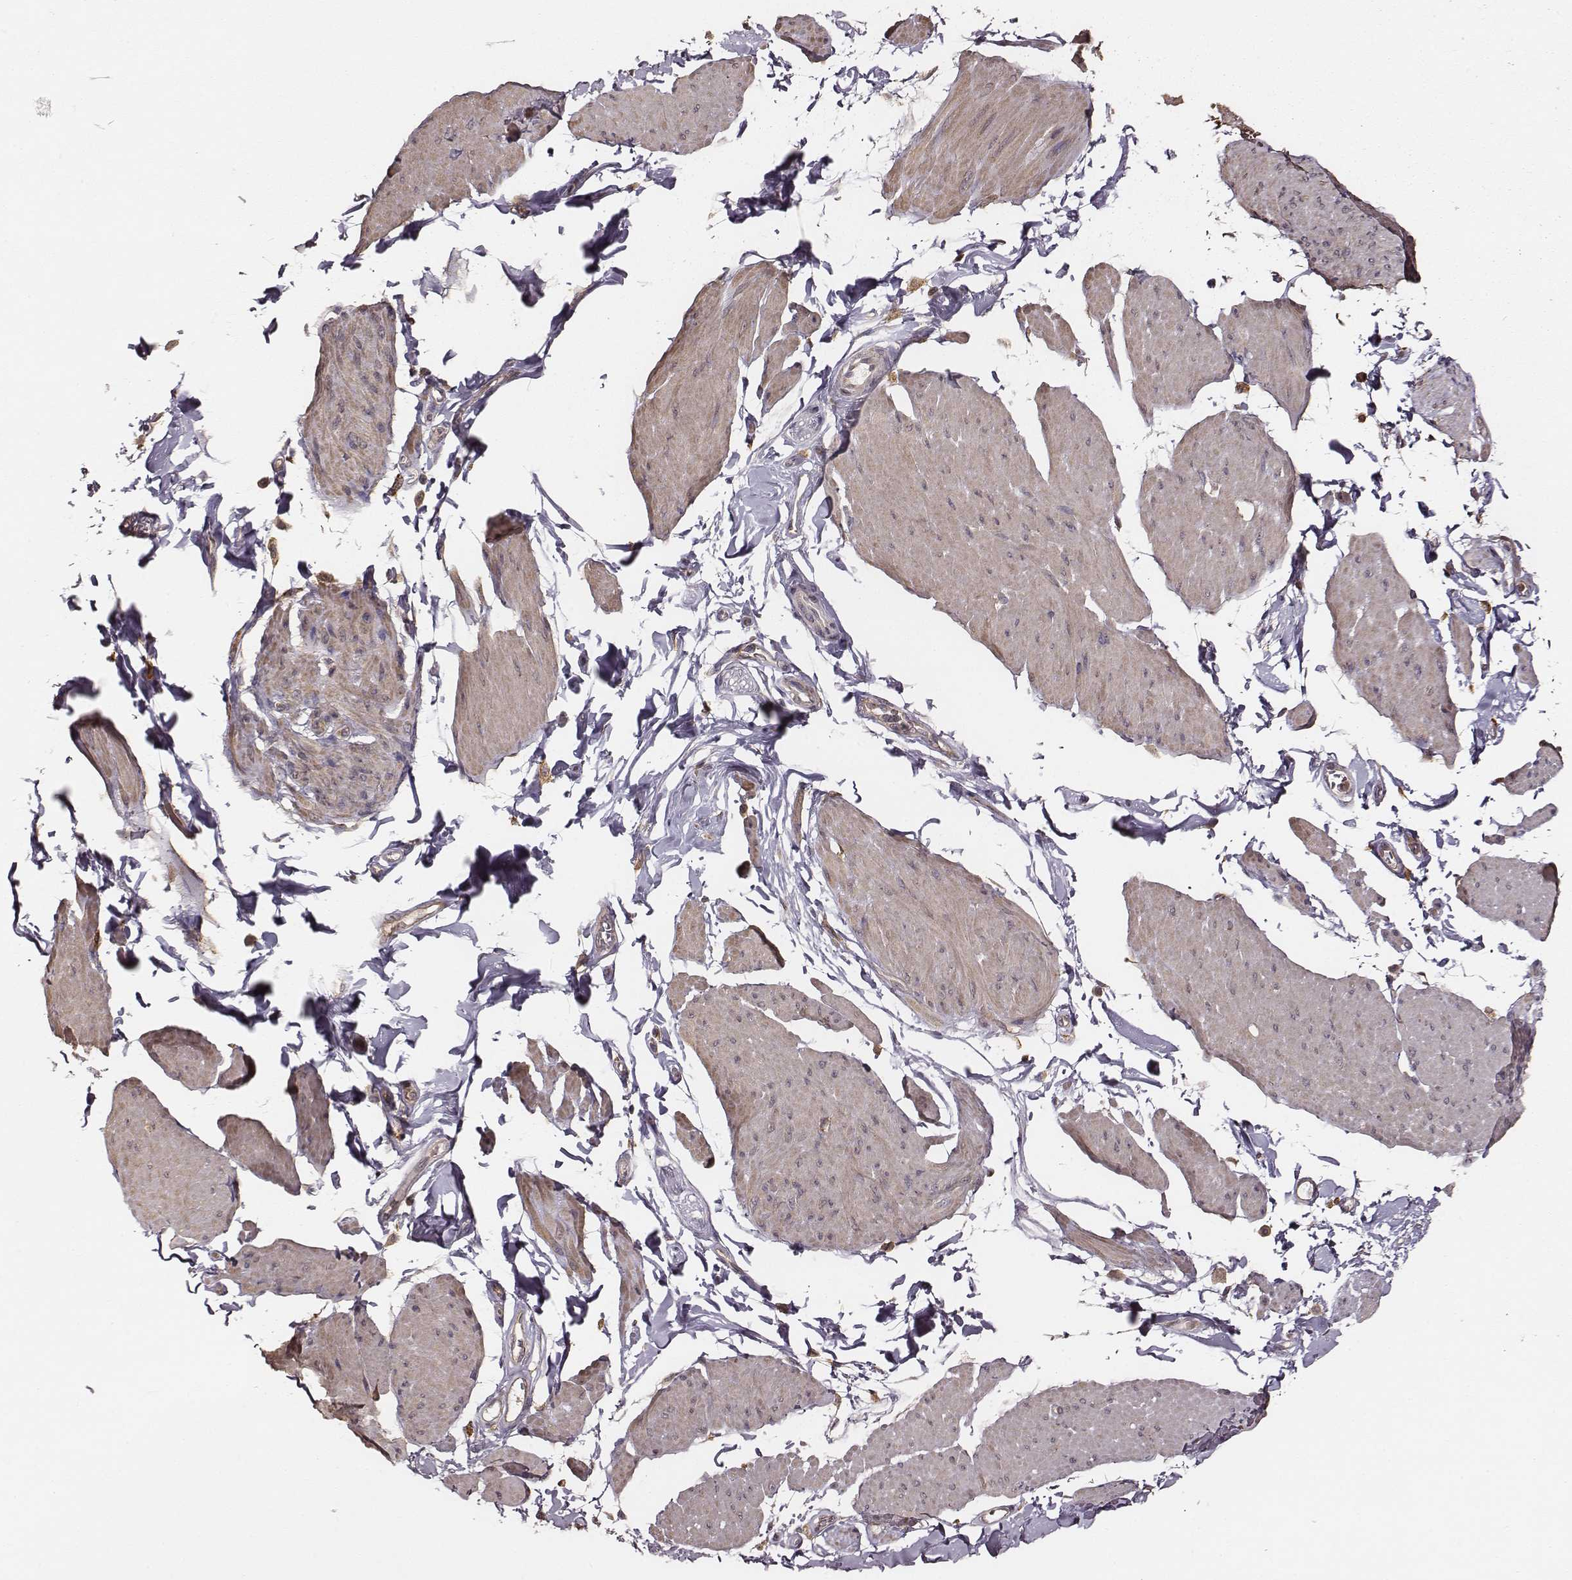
{"staining": {"intensity": "negative", "quantity": "none", "location": "none"}, "tissue": "smooth muscle", "cell_type": "Smooth muscle cells", "image_type": "normal", "snomed": [{"axis": "morphology", "description": "Normal tissue, NOS"}, {"axis": "topography", "description": "Adipose tissue"}, {"axis": "topography", "description": "Smooth muscle"}, {"axis": "topography", "description": "Peripheral nerve tissue"}], "caption": "High power microscopy image of an immunohistochemistry image of normal smooth muscle, revealing no significant staining in smooth muscle cells.", "gene": "VPS26A", "patient": {"sex": "male", "age": 83}}